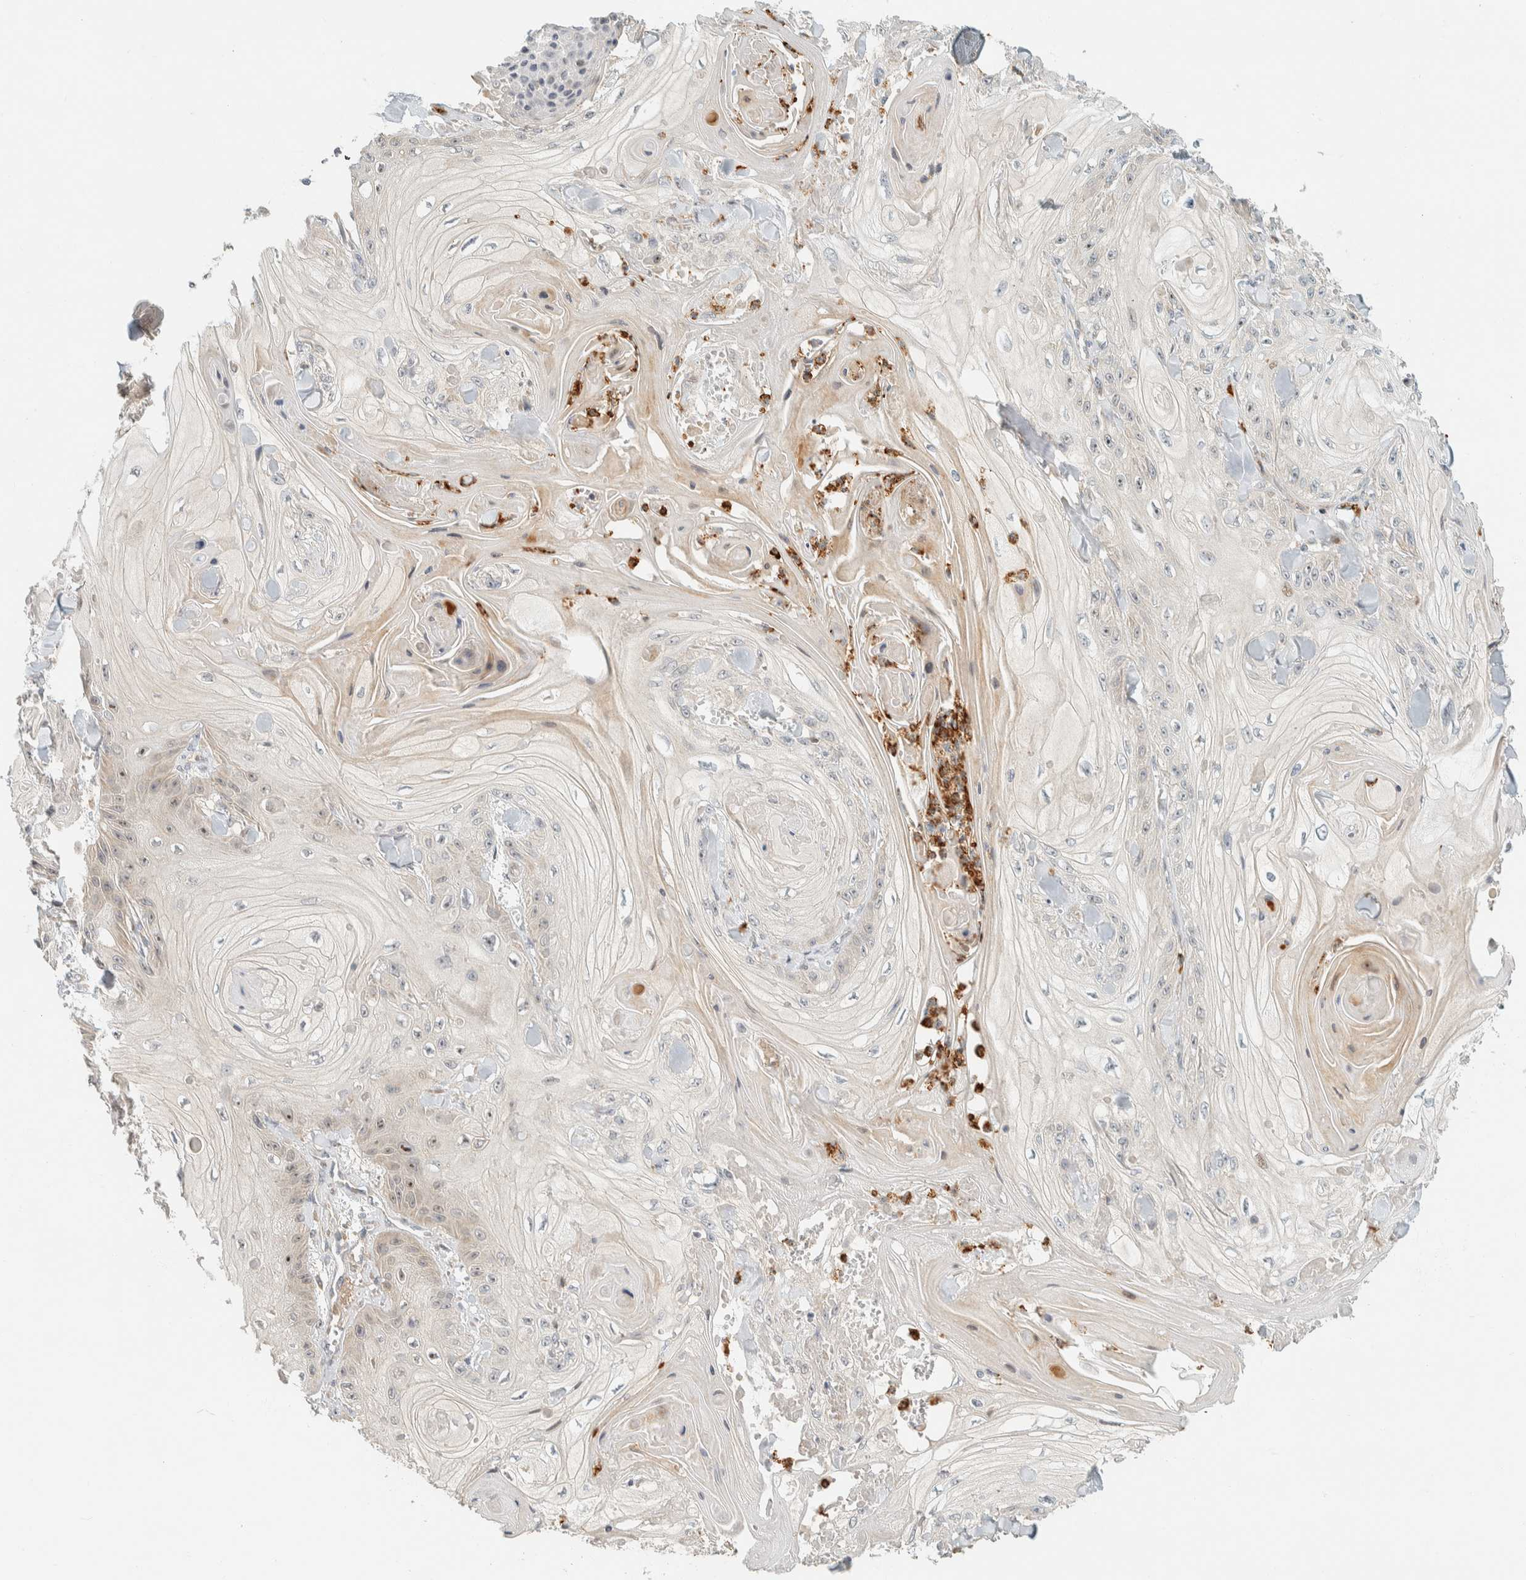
{"staining": {"intensity": "weak", "quantity": "<25%", "location": "nuclear"}, "tissue": "skin cancer", "cell_type": "Tumor cells", "image_type": "cancer", "snomed": [{"axis": "morphology", "description": "Squamous cell carcinoma, NOS"}, {"axis": "topography", "description": "Skin"}], "caption": "Image shows no significant protein expression in tumor cells of squamous cell carcinoma (skin).", "gene": "CCDC171", "patient": {"sex": "male", "age": 74}}